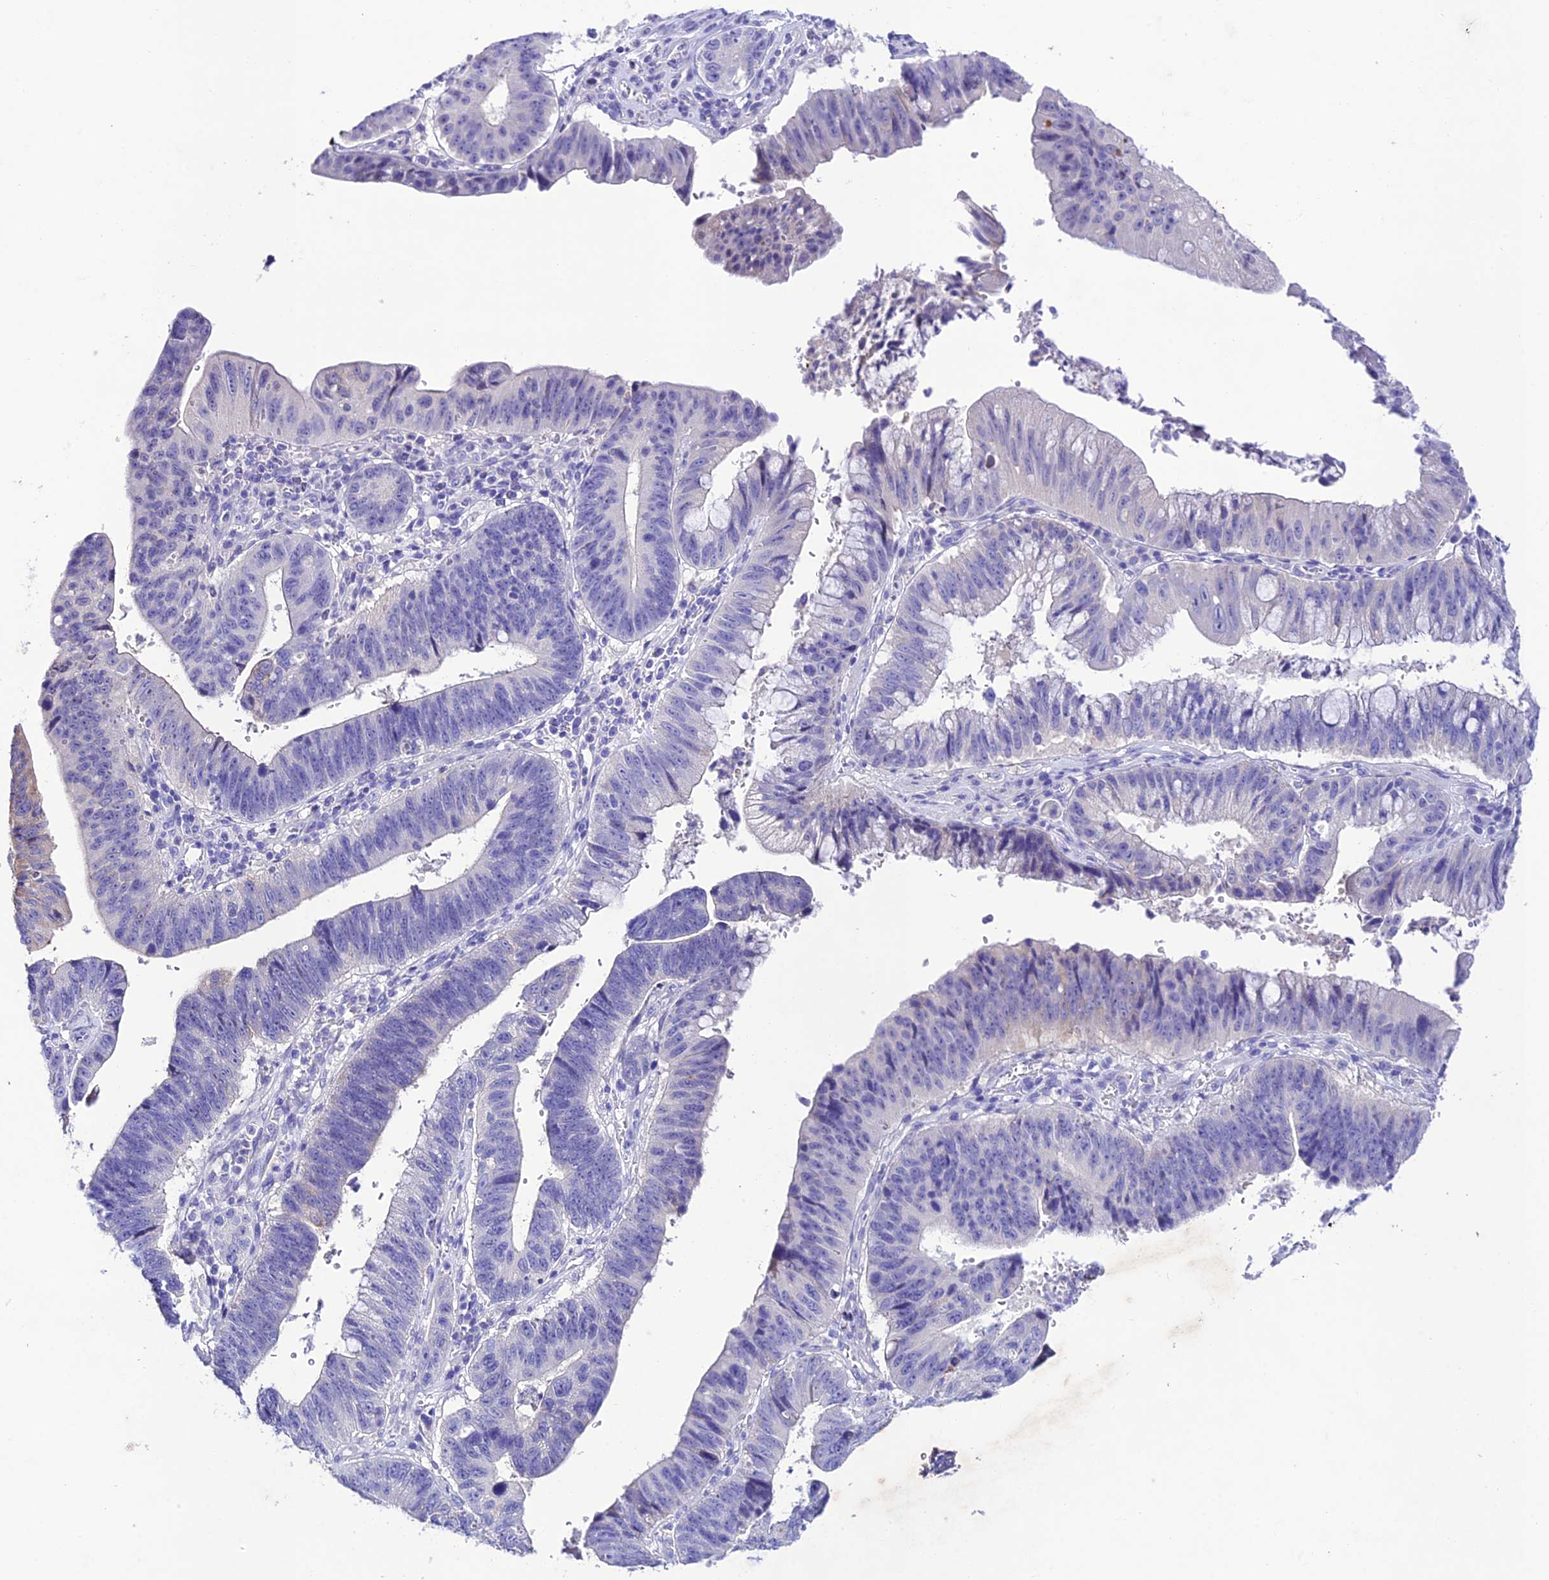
{"staining": {"intensity": "negative", "quantity": "none", "location": "none"}, "tissue": "stomach cancer", "cell_type": "Tumor cells", "image_type": "cancer", "snomed": [{"axis": "morphology", "description": "Adenocarcinoma, NOS"}, {"axis": "topography", "description": "Stomach"}], "caption": "A histopathology image of stomach cancer stained for a protein shows no brown staining in tumor cells.", "gene": "NLRP6", "patient": {"sex": "male", "age": 59}}